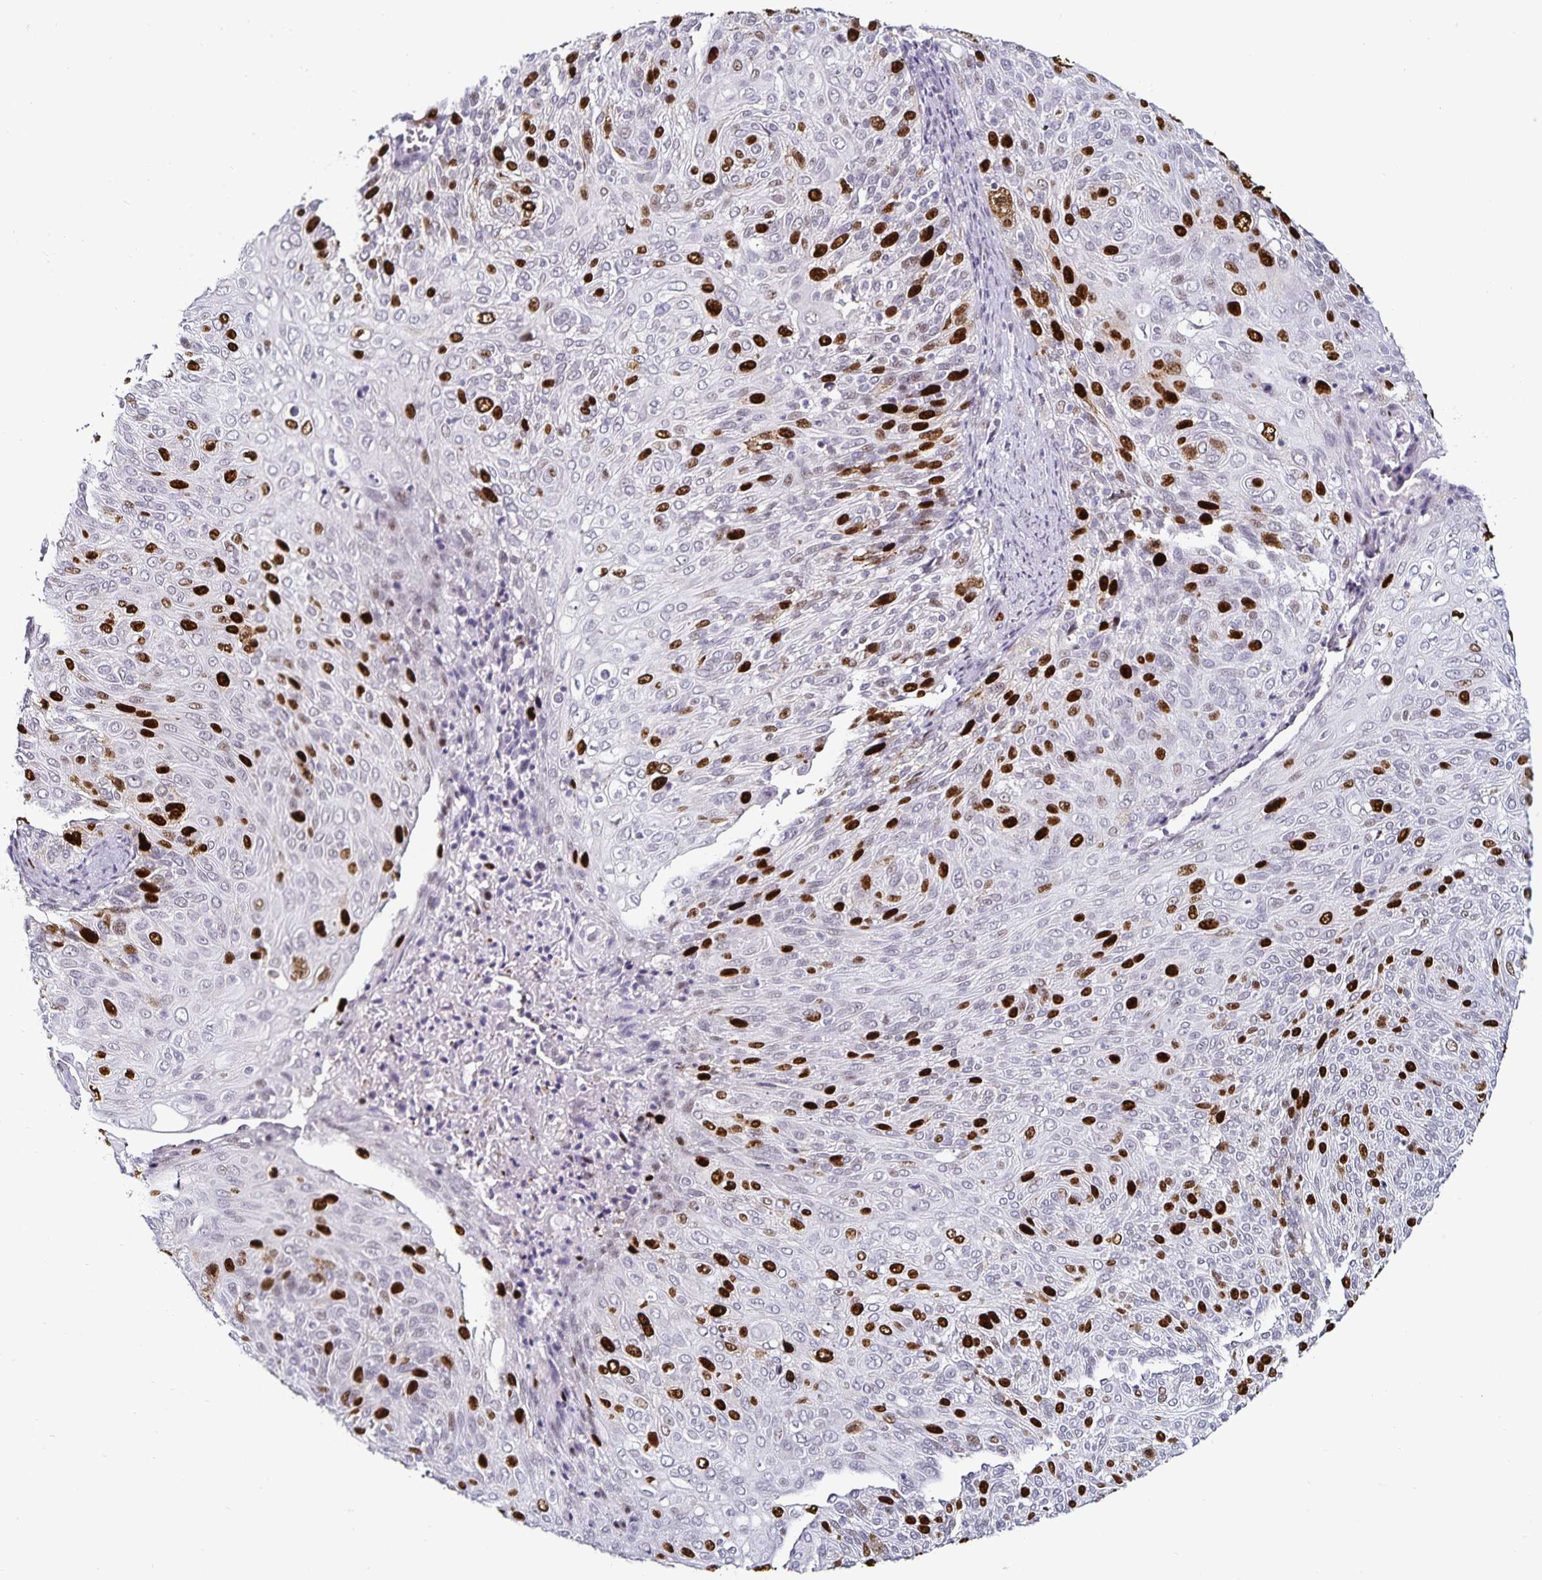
{"staining": {"intensity": "strong", "quantity": "25%-75%", "location": "nuclear"}, "tissue": "cervical cancer", "cell_type": "Tumor cells", "image_type": "cancer", "snomed": [{"axis": "morphology", "description": "Squamous cell carcinoma, NOS"}, {"axis": "topography", "description": "Cervix"}], "caption": "Immunohistochemistry staining of cervical squamous cell carcinoma, which demonstrates high levels of strong nuclear staining in approximately 25%-75% of tumor cells indicating strong nuclear protein expression. The staining was performed using DAB (brown) for protein detection and nuclei were counterstained in hematoxylin (blue).", "gene": "ANLN", "patient": {"sex": "female", "age": 31}}